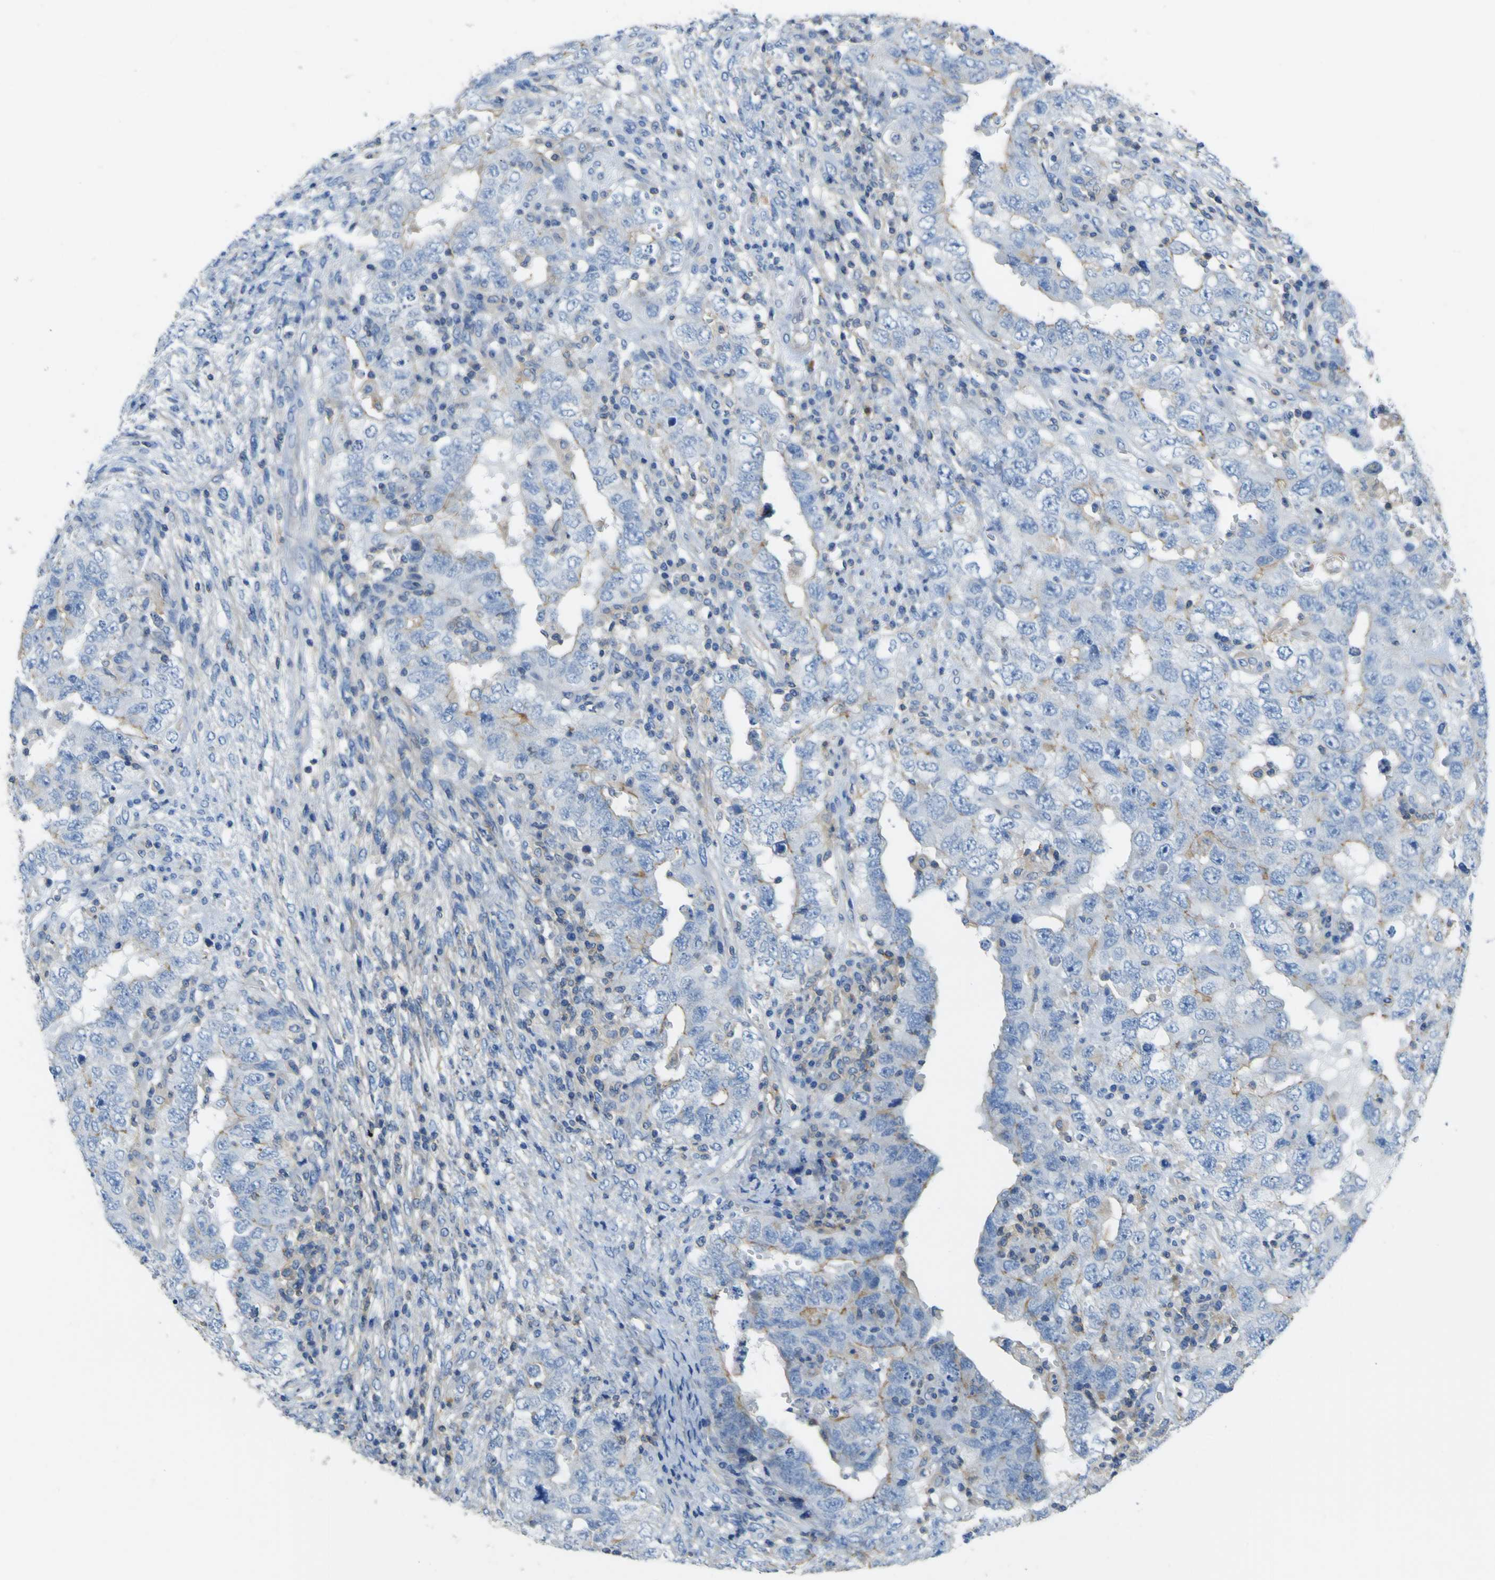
{"staining": {"intensity": "weak", "quantity": "<25%", "location": "cytoplasmic/membranous"}, "tissue": "testis cancer", "cell_type": "Tumor cells", "image_type": "cancer", "snomed": [{"axis": "morphology", "description": "Carcinoma, Embryonal, NOS"}, {"axis": "topography", "description": "Testis"}], "caption": "High power microscopy micrograph of an IHC image of testis embryonal carcinoma, revealing no significant positivity in tumor cells. (DAB immunohistochemistry visualized using brightfield microscopy, high magnification).", "gene": "OGN", "patient": {"sex": "male", "age": 26}}